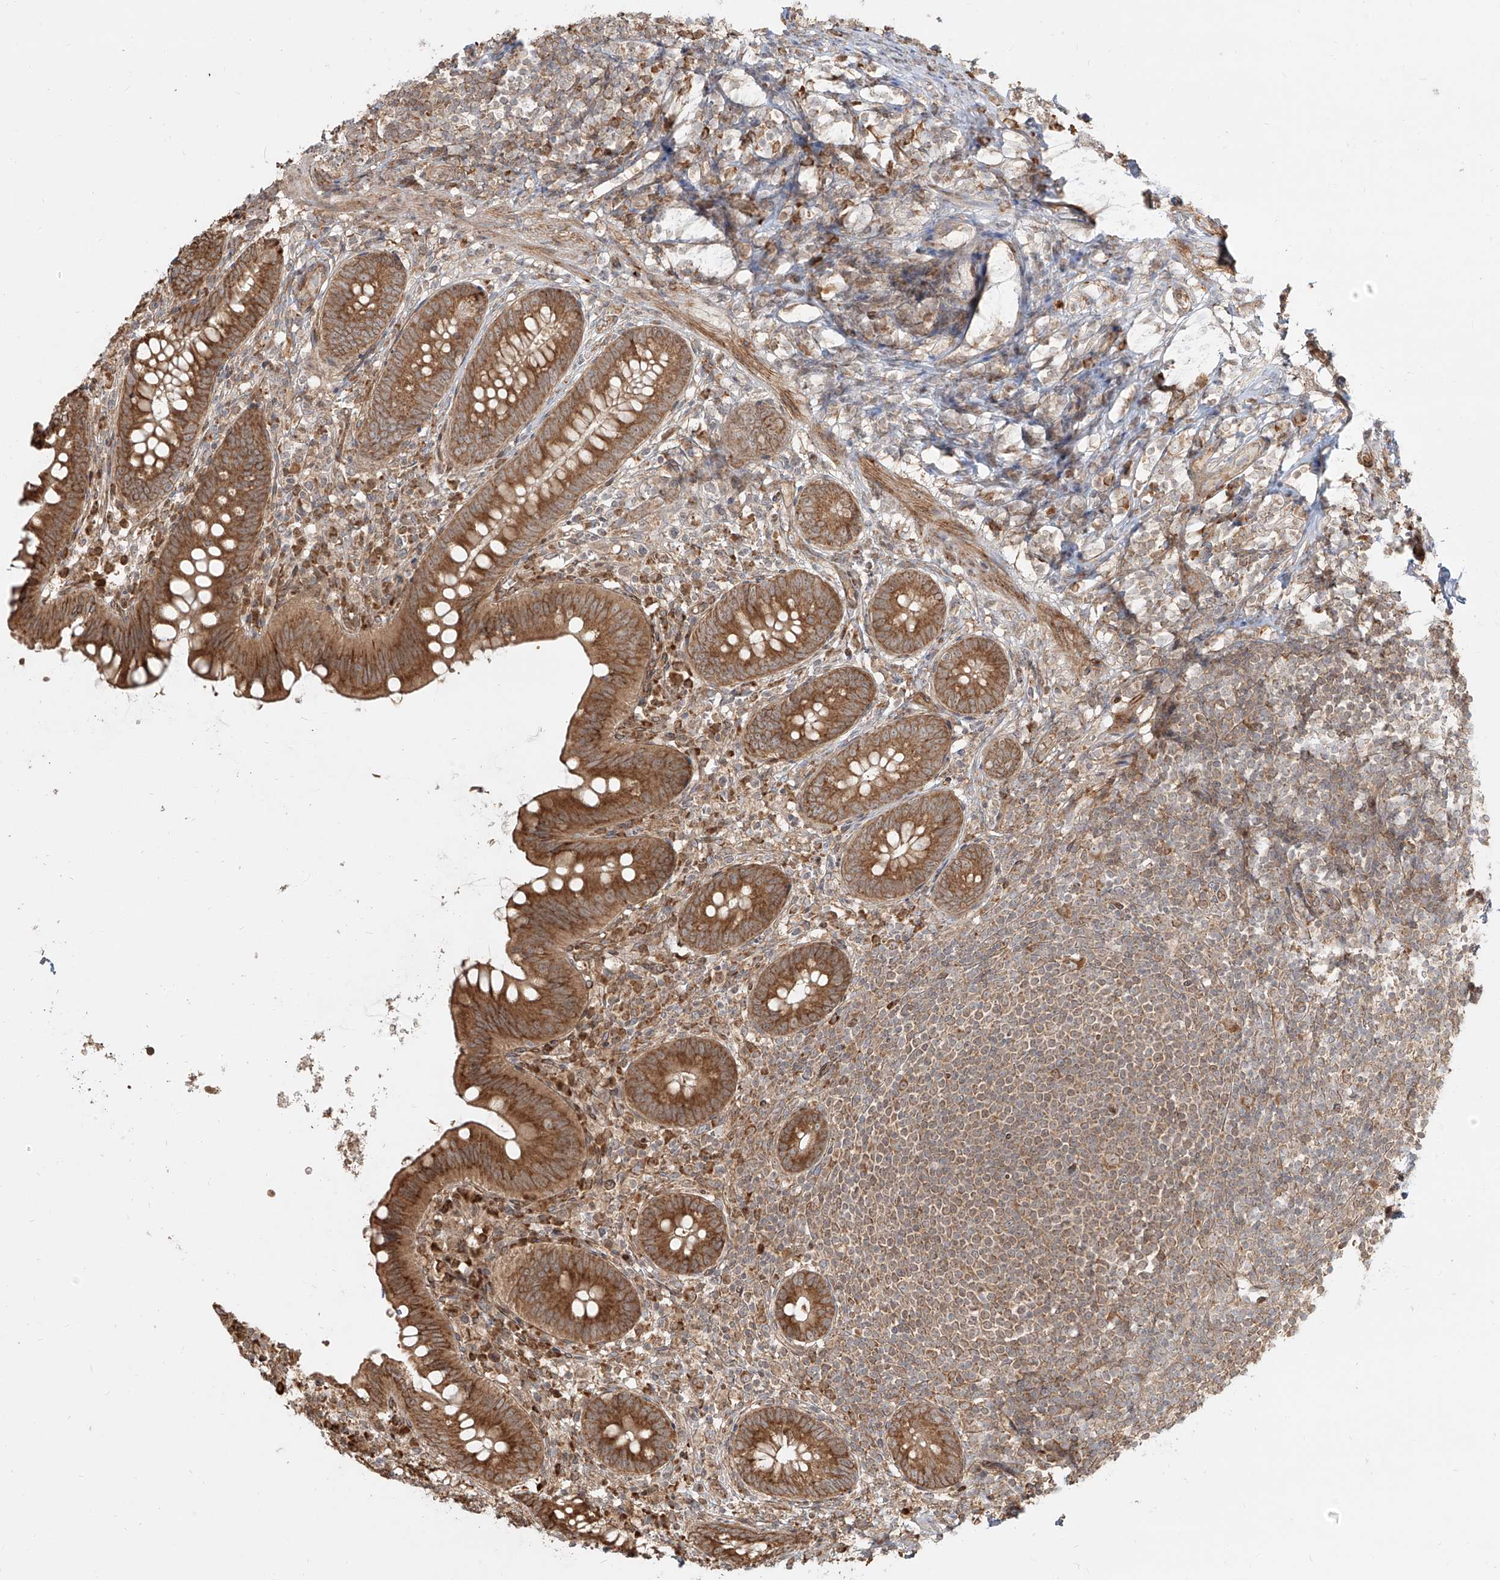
{"staining": {"intensity": "moderate", "quantity": ">75%", "location": "cytoplasmic/membranous"}, "tissue": "appendix", "cell_type": "Glandular cells", "image_type": "normal", "snomed": [{"axis": "morphology", "description": "Normal tissue, NOS"}, {"axis": "topography", "description": "Appendix"}], "caption": "Benign appendix shows moderate cytoplasmic/membranous positivity in about >75% of glandular cells, visualized by immunohistochemistry. (DAB (3,3'-diaminobenzidine) IHC, brown staining for protein, blue staining for nuclei).", "gene": "UBE2K", "patient": {"sex": "female", "age": 62}}